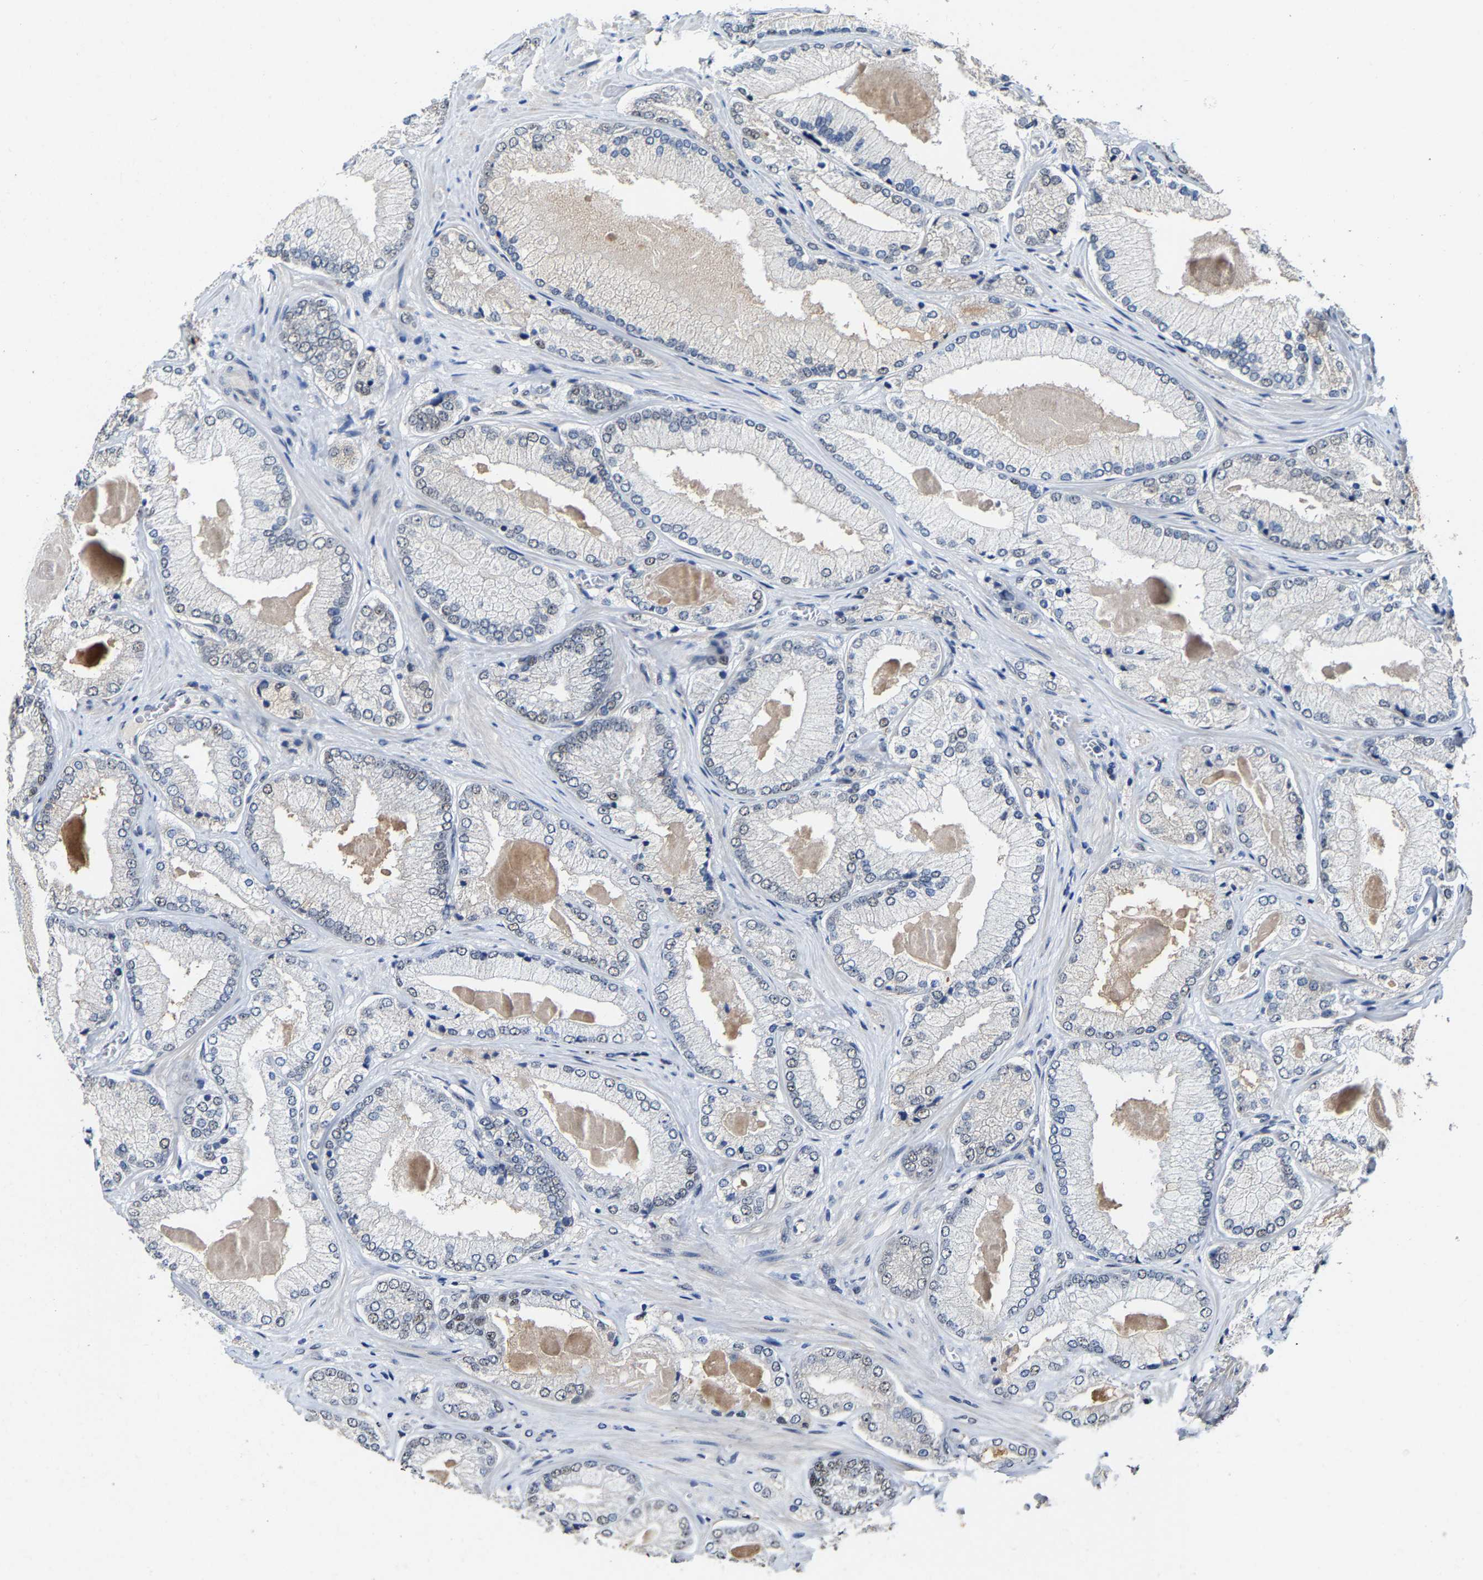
{"staining": {"intensity": "negative", "quantity": "none", "location": "none"}, "tissue": "prostate cancer", "cell_type": "Tumor cells", "image_type": "cancer", "snomed": [{"axis": "morphology", "description": "Adenocarcinoma, Low grade"}, {"axis": "topography", "description": "Prostate"}], "caption": "The image reveals no staining of tumor cells in low-grade adenocarcinoma (prostate).", "gene": "METTL1", "patient": {"sex": "male", "age": 65}}